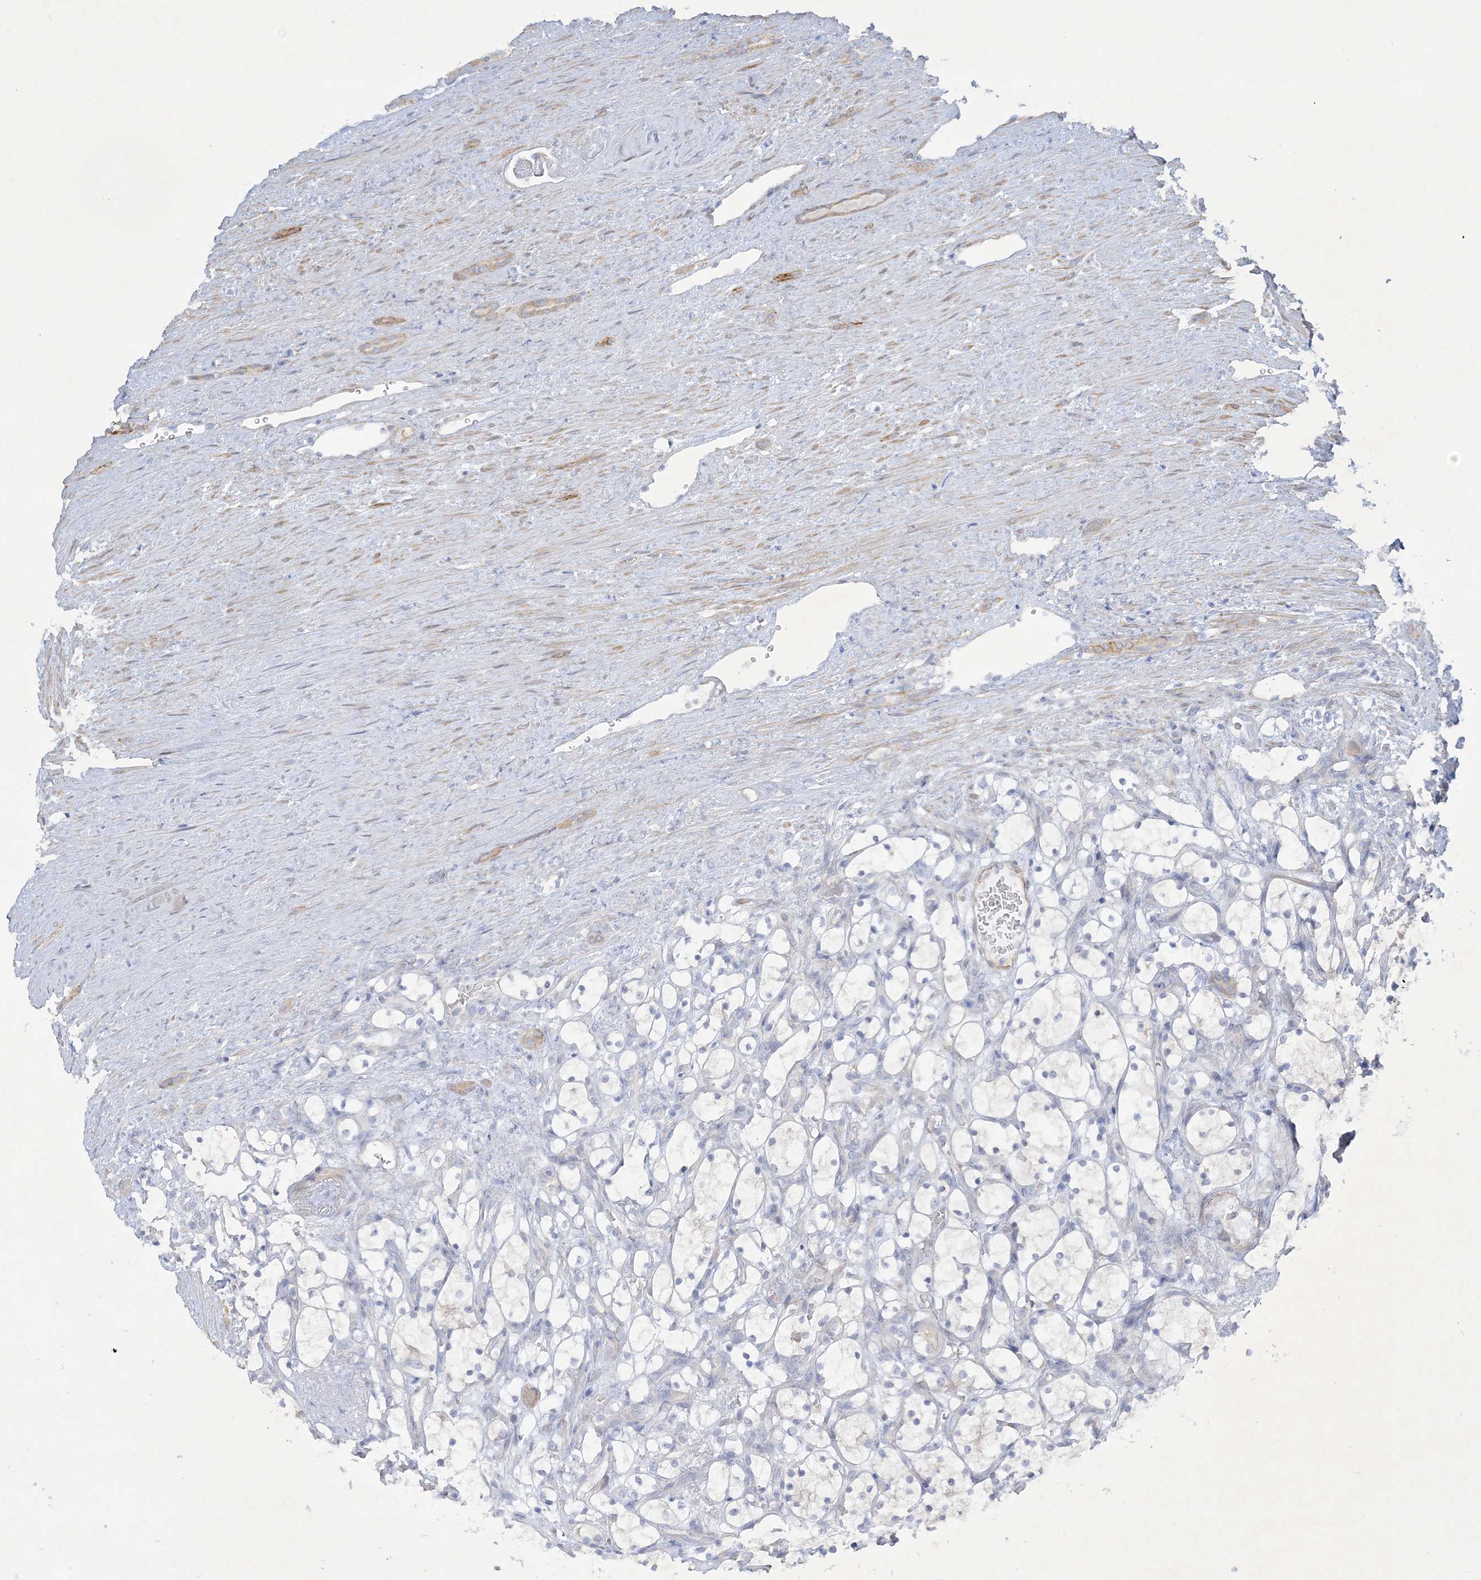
{"staining": {"intensity": "negative", "quantity": "none", "location": "none"}, "tissue": "renal cancer", "cell_type": "Tumor cells", "image_type": "cancer", "snomed": [{"axis": "morphology", "description": "Adenocarcinoma, NOS"}, {"axis": "topography", "description": "Kidney"}], "caption": "An immunohistochemistry histopathology image of adenocarcinoma (renal) is shown. There is no staining in tumor cells of adenocarcinoma (renal).", "gene": "FARSB", "patient": {"sex": "female", "age": 69}}